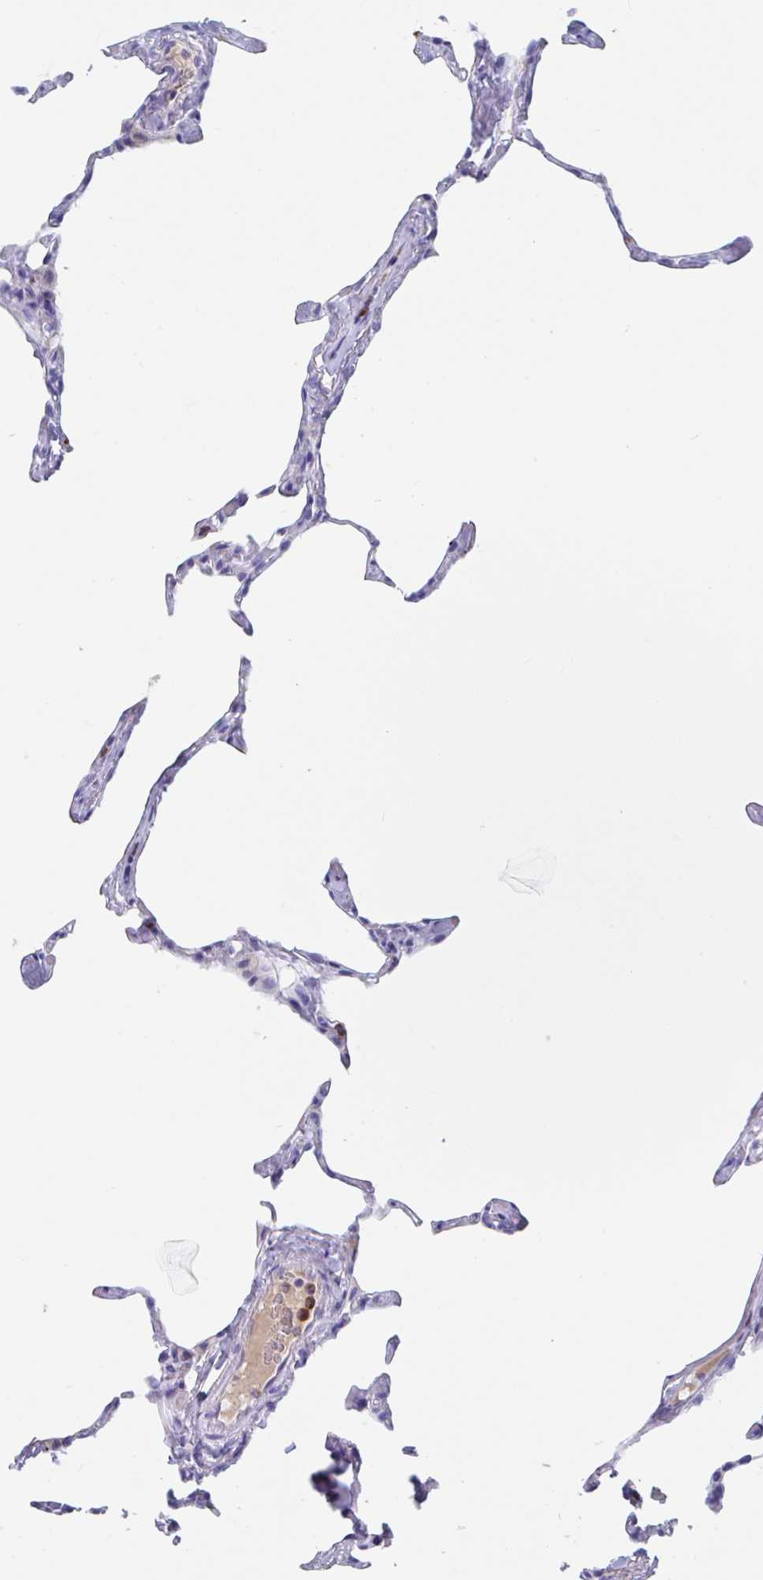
{"staining": {"intensity": "negative", "quantity": "none", "location": "none"}, "tissue": "lung", "cell_type": "Alveolar cells", "image_type": "normal", "snomed": [{"axis": "morphology", "description": "Normal tissue, NOS"}, {"axis": "topography", "description": "Lung"}], "caption": "Immunohistochemistry (IHC) image of normal lung stained for a protein (brown), which reveals no positivity in alveolar cells. (IHC, brightfield microscopy, high magnification).", "gene": "ZNHIT2", "patient": {"sex": "male", "age": 65}}